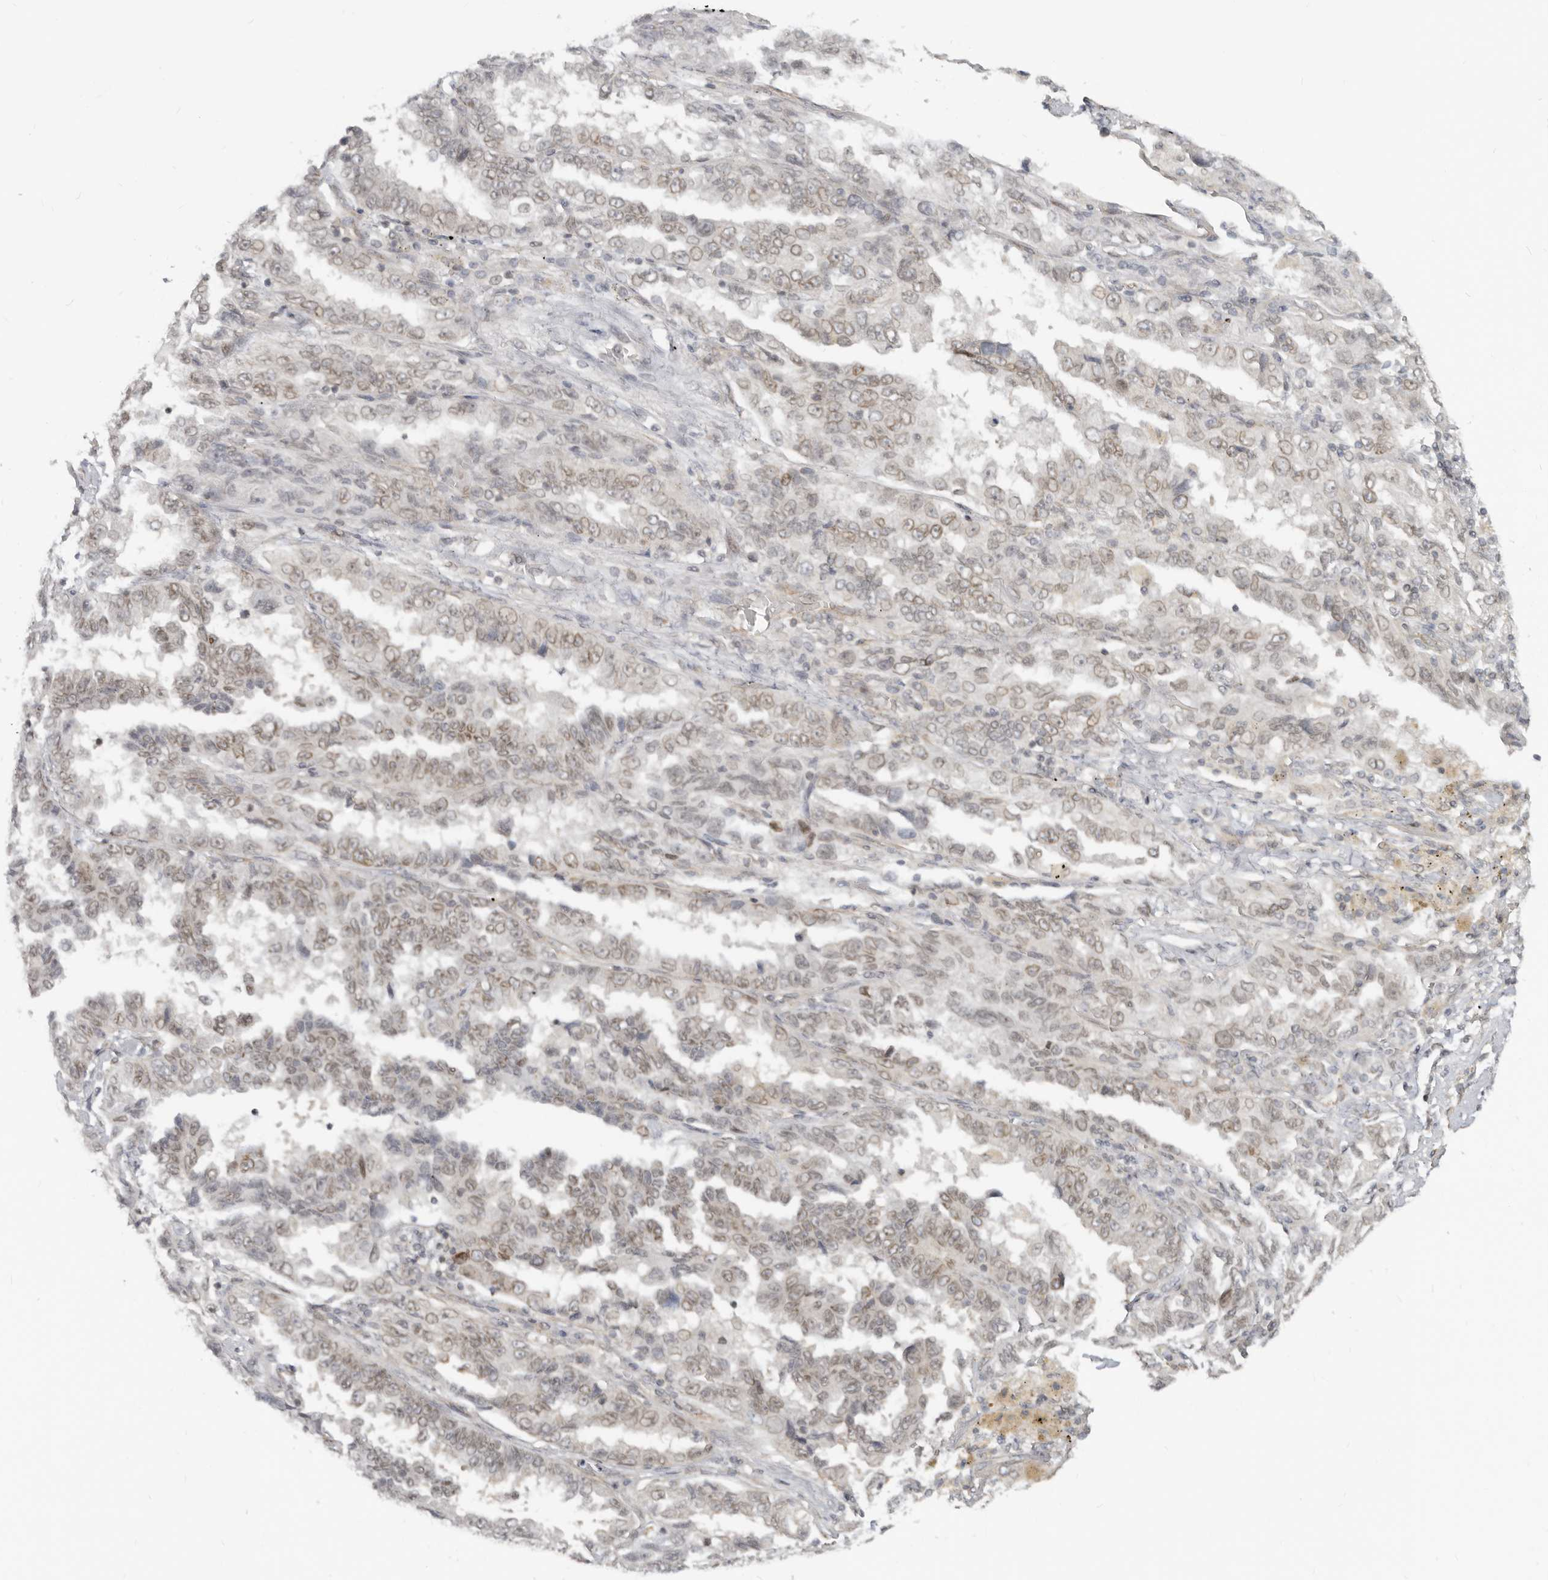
{"staining": {"intensity": "weak", "quantity": "25%-75%", "location": "cytoplasmic/membranous,nuclear"}, "tissue": "lung cancer", "cell_type": "Tumor cells", "image_type": "cancer", "snomed": [{"axis": "morphology", "description": "Adenocarcinoma, NOS"}, {"axis": "topography", "description": "Lung"}], "caption": "Protein staining by immunohistochemistry exhibits weak cytoplasmic/membranous and nuclear staining in about 25%-75% of tumor cells in lung cancer. (IHC, brightfield microscopy, high magnification).", "gene": "NUP153", "patient": {"sex": "female", "age": 51}}